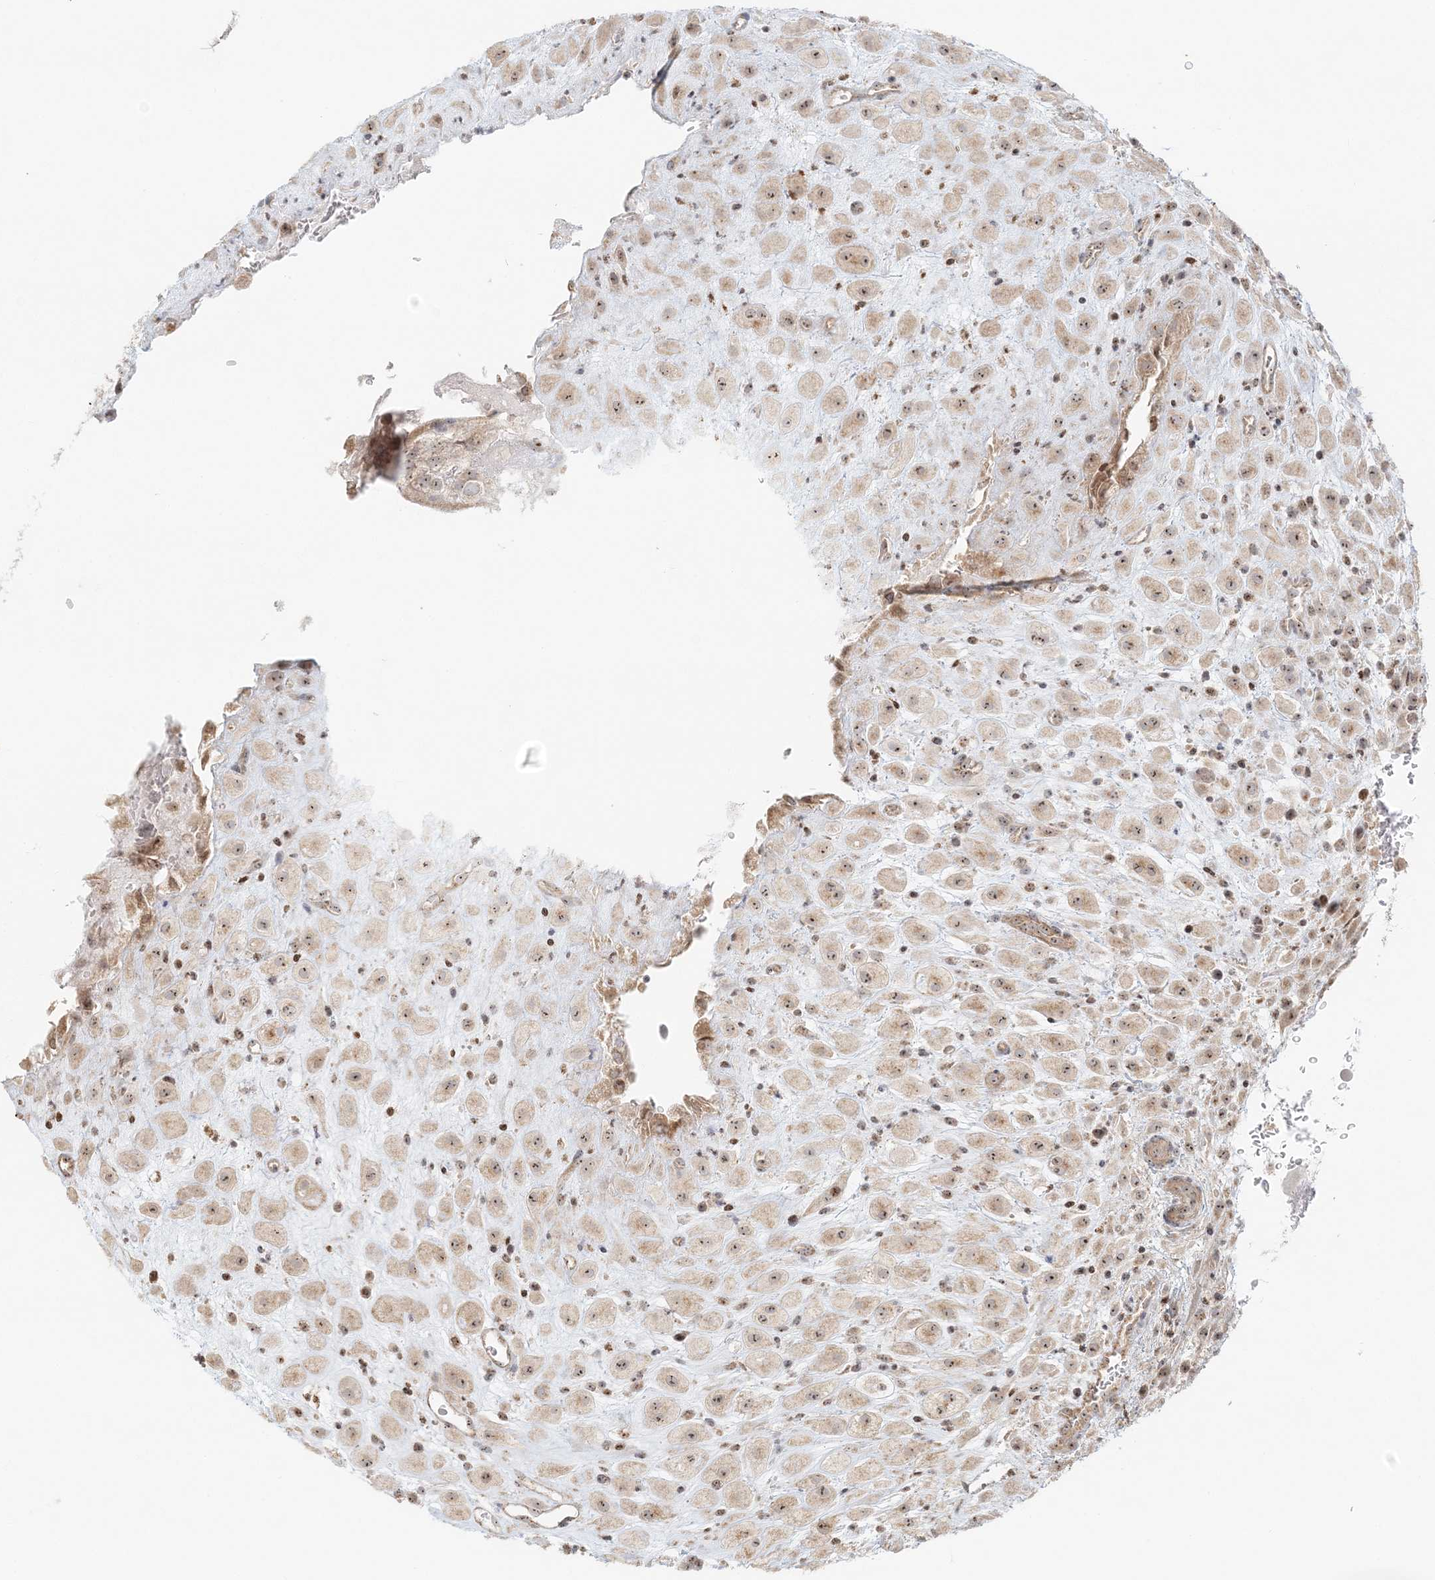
{"staining": {"intensity": "weak", "quantity": ">75%", "location": "nuclear"}, "tissue": "placenta", "cell_type": "Decidual cells", "image_type": "normal", "snomed": [{"axis": "morphology", "description": "Normal tissue, NOS"}, {"axis": "topography", "description": "Placenta"}], "caption": "Brown immunohistochemical staining in unremarkable human placenta exhibits weak nuclear staining in approximately >75% of decidual cells.", "gene": "UBE2F", "patient": {"sex": "female", "age": 35}}